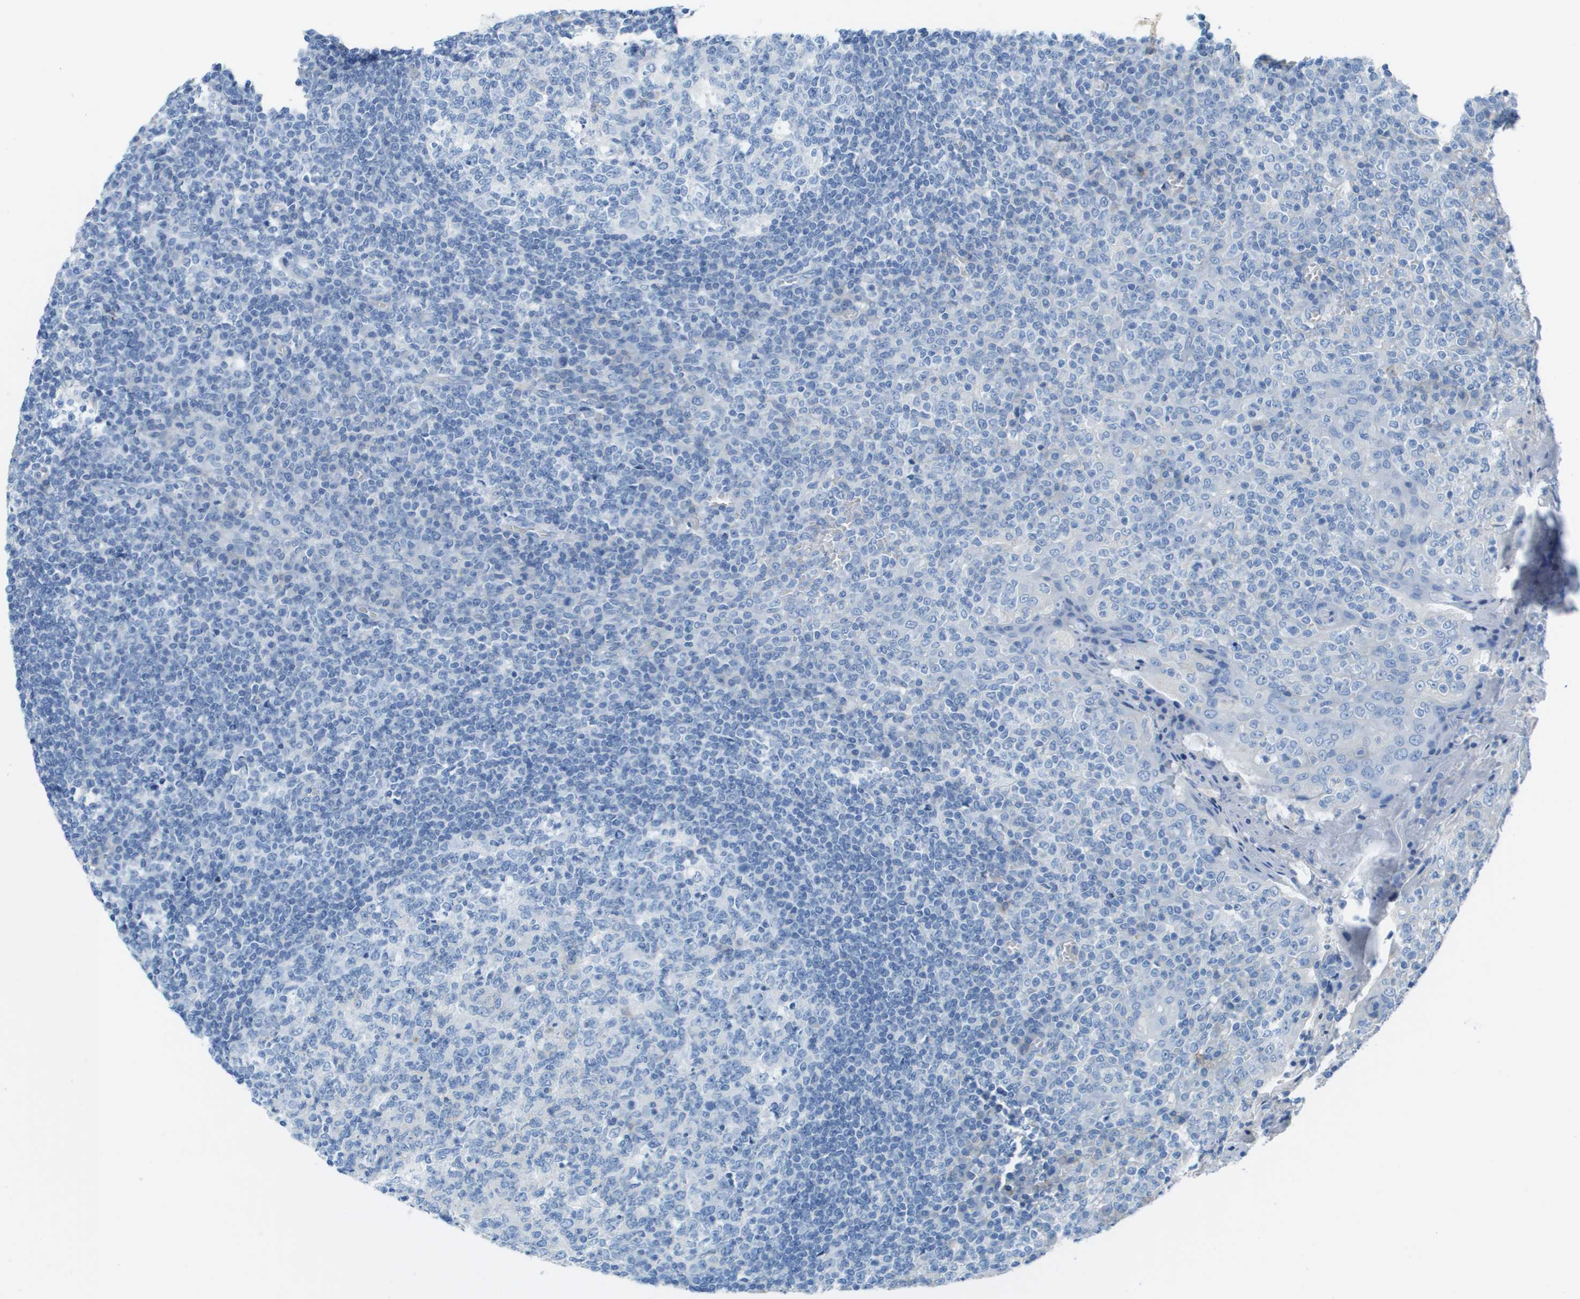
{"staining": {"intensity": "negative", "quantity": "none", "location": "none"}, "tissue": "tonsil", "cell_type": "Germinal center cells", "image_type": "normal", "snomed": [{"axis": "morphology", "description": "Normal tissue, NOS"}, {"axis": "topography", "description": "Tonsil"}], "caption": "An image of human tonsil is negative for staining in germinal center cells.", "gene": "CD46", "patient": {"sex": "female", "age": 19}}